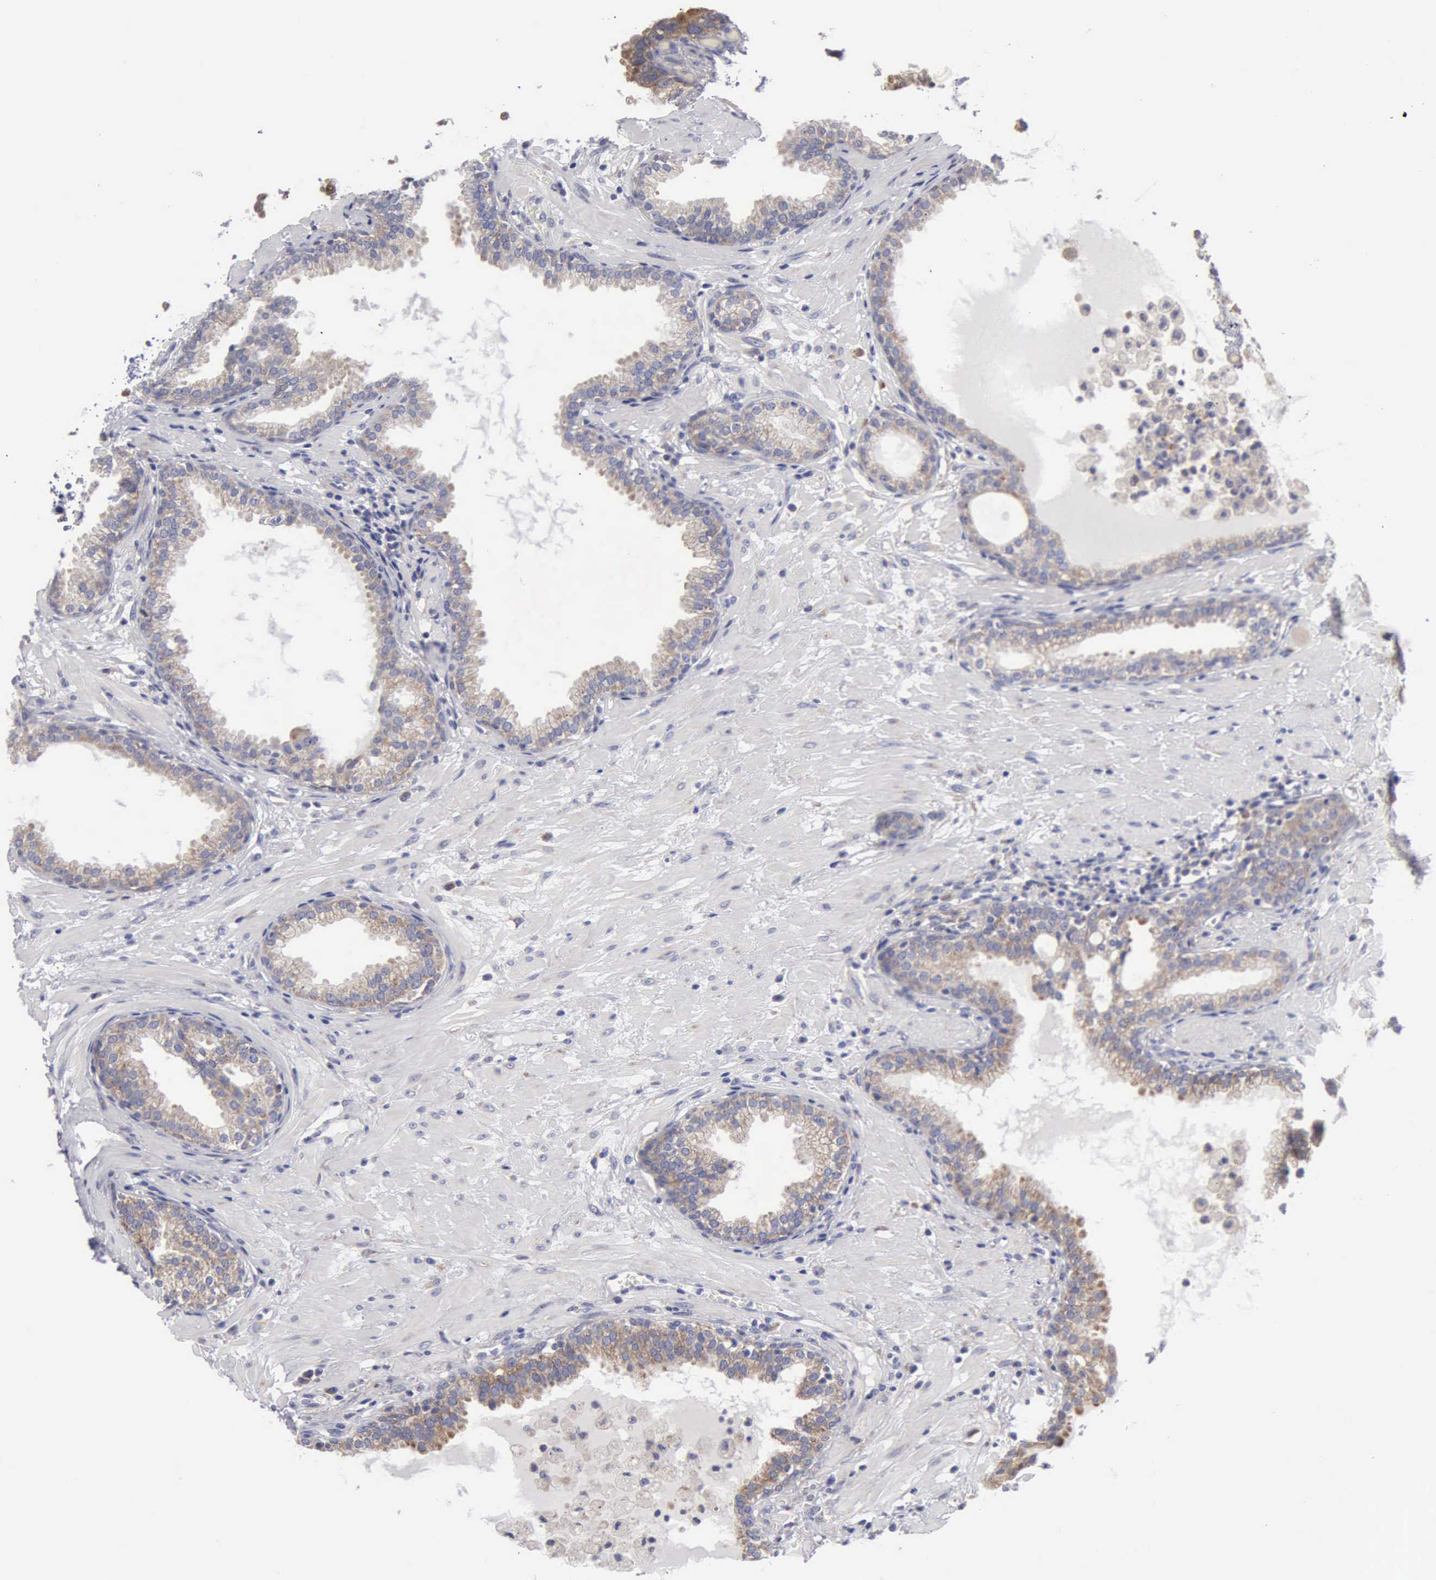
{"staining": {"intensity": "moderate", "quantity": "<25%", "location": "cytoplasmic/membranous"}, "tissue": "prostate", "cell_type": "Glandular cells", "image_type": "normal", "snomed": [{"axis": "morphology", "description": "Normal tissue, NOS"}, {"axis": "topography", "description": "Prostate"}], "caption": "IHC photomicrograph of unremarkable prostate: human prostate stained using IHC shows low levels of moderate protein expression localized specifically in the cytoplasmic/membranous of glandular cells, appearing as a cytoplasmic/membranous brown color.", "gene": "TXLNG", "patient": {"sex": "male", "age": 64}}